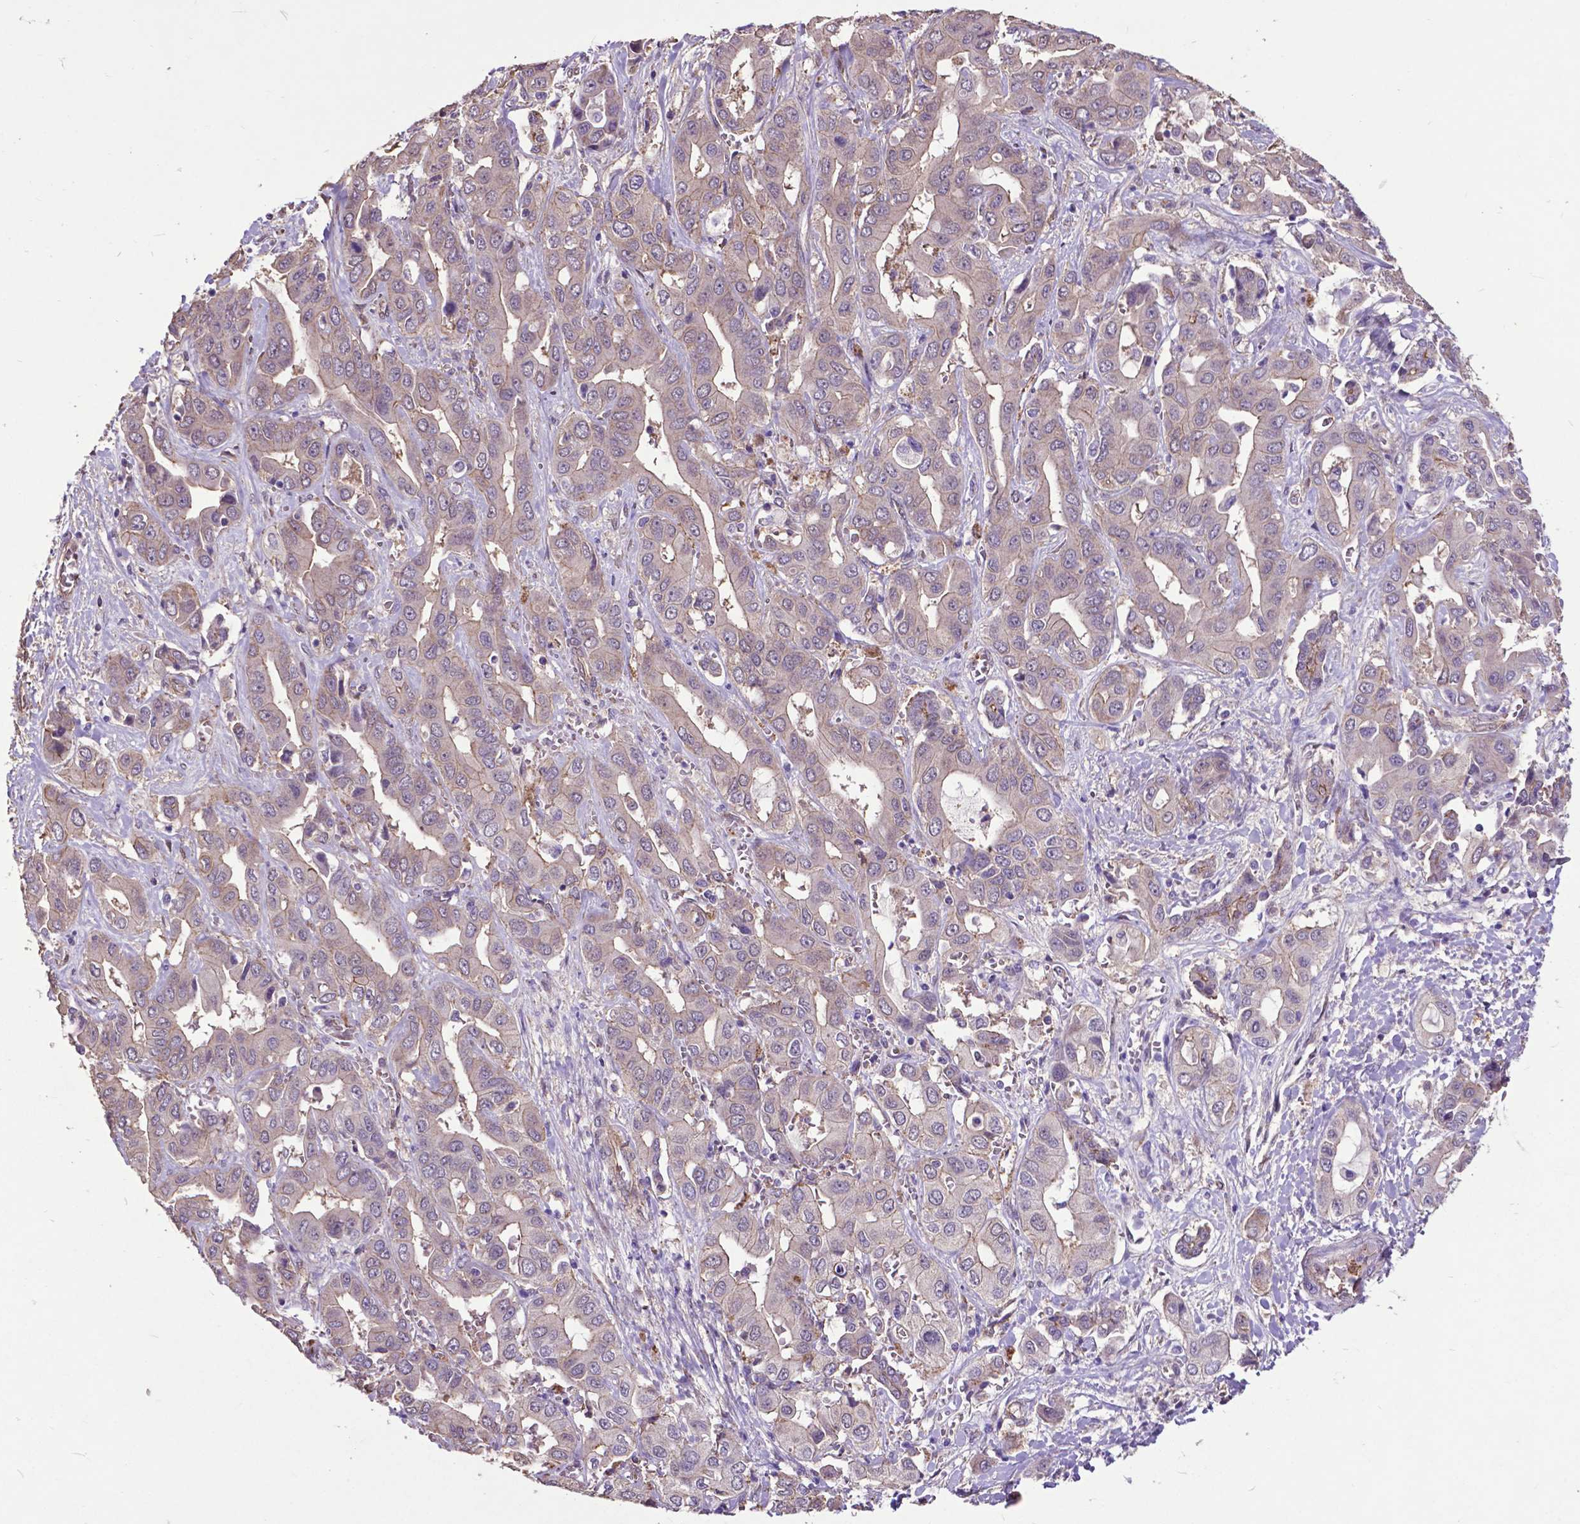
{"staining": {"intensity": "negative", "quantity": "none", "location": "none"}, "tissue": "liver cancer", "cell_type": "Tumor cells", "image_type": "cancer", "snomed": [{"axis": "morphology", "description": "Cholangiocarcinoma"}, {"axis": "topography", "description": "Liver"}], "caption": "Immunohistochemistry (IHC) of human liver cancer shows no staining in tumor cells.", "gene": "PDLIM1", "patient": {"sex": "female", "age": 52}}